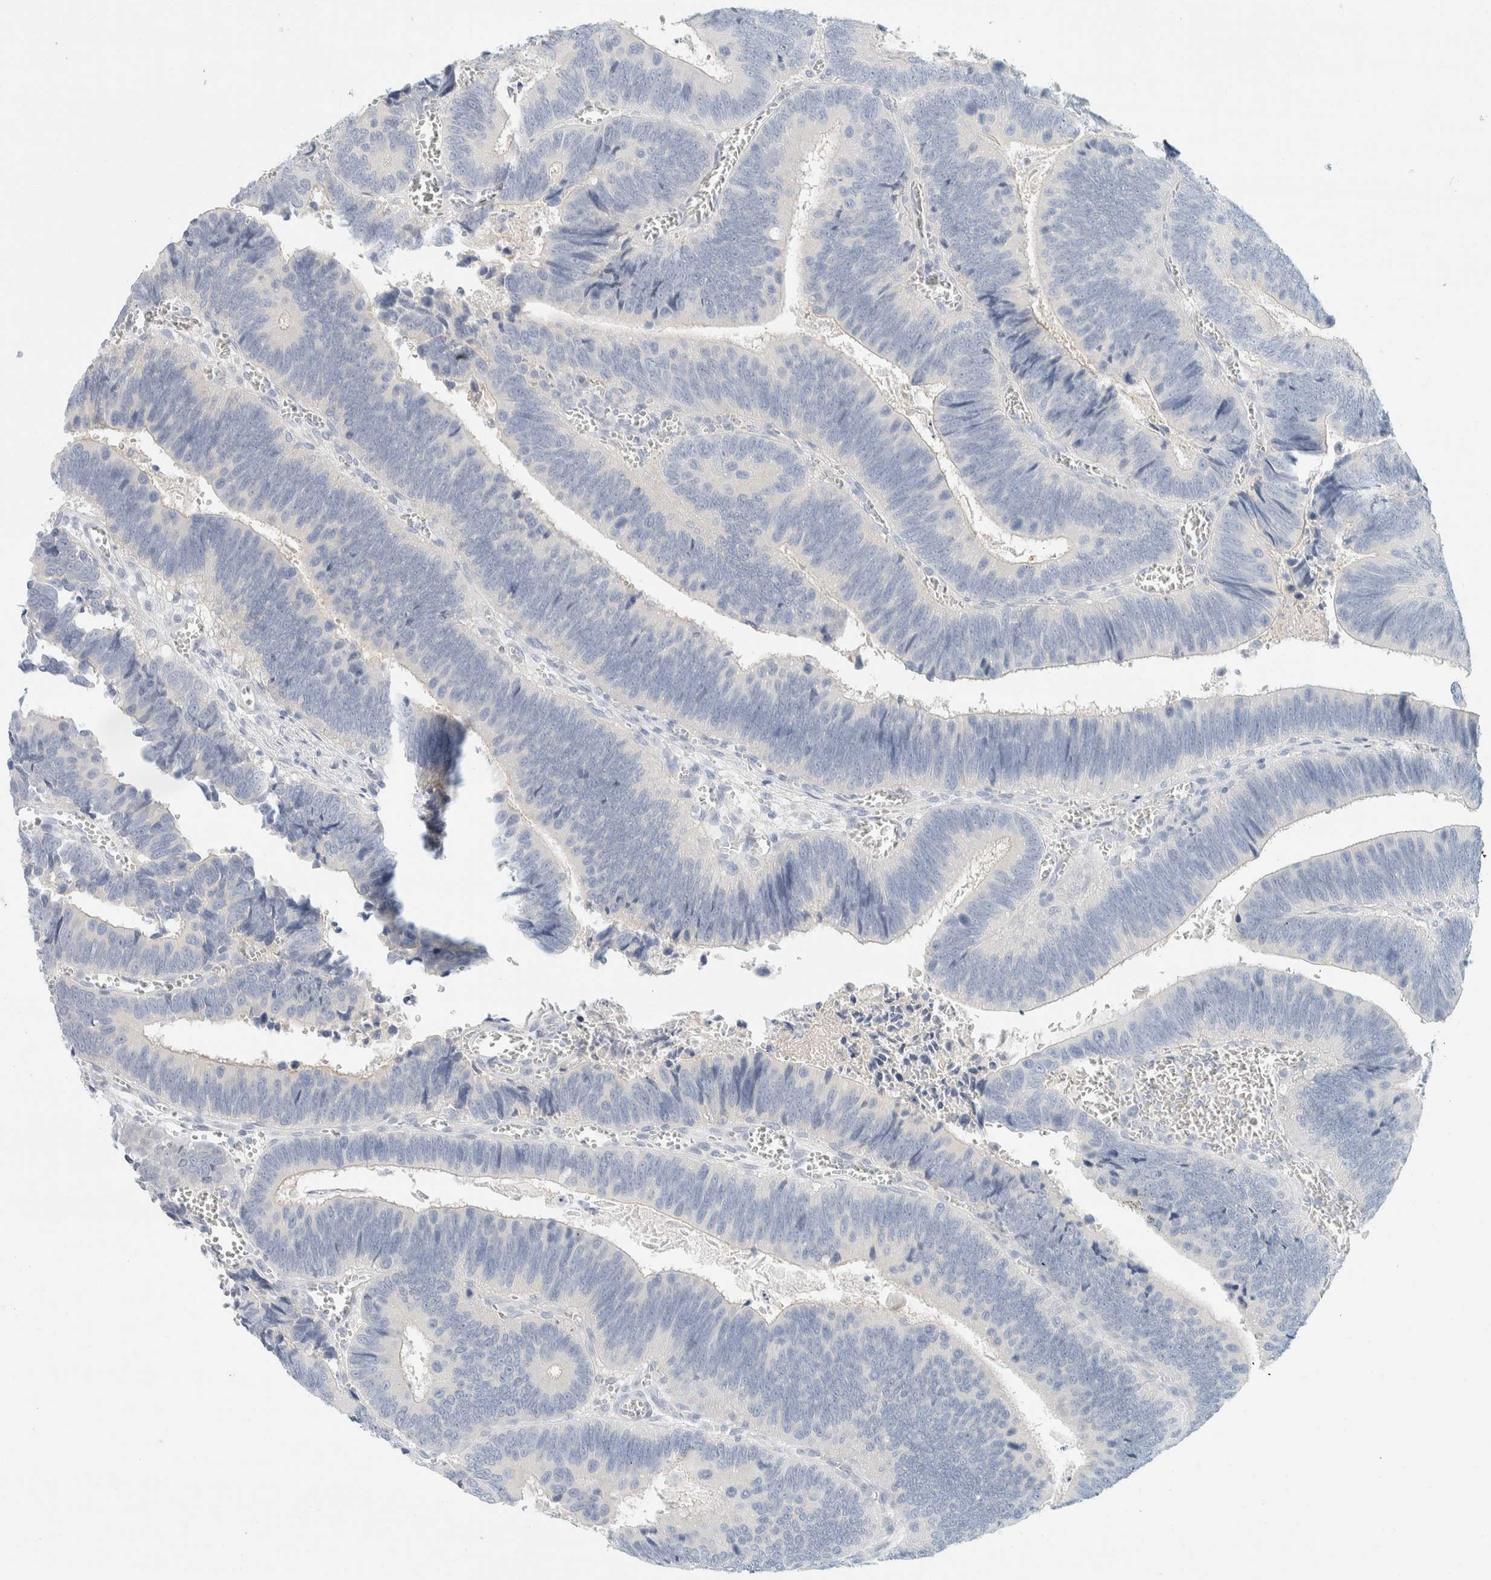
{"staining": {"intensity": "negative", "quantity": "none", "location": "none"}, "tissue": "colorectal cancer", "cell_type": "Tumor cells", "image_type": "cancer", "snomed": [{"axis": "morphology", "description": "Inflammation, NOS"}, {"axis": "morphology", "description": "Adenocarcinoma, NOS"}, {"axis": "topography", "description": "Colon"}], "caption": "Immunohistochemistry histopathology image of adenocarcinoma (colorectal) stained for a protein (brown), which shows no positivity in tumor cells.", "gene": "ALOX12B", "patient": {"sex": "male", "age": 72}}